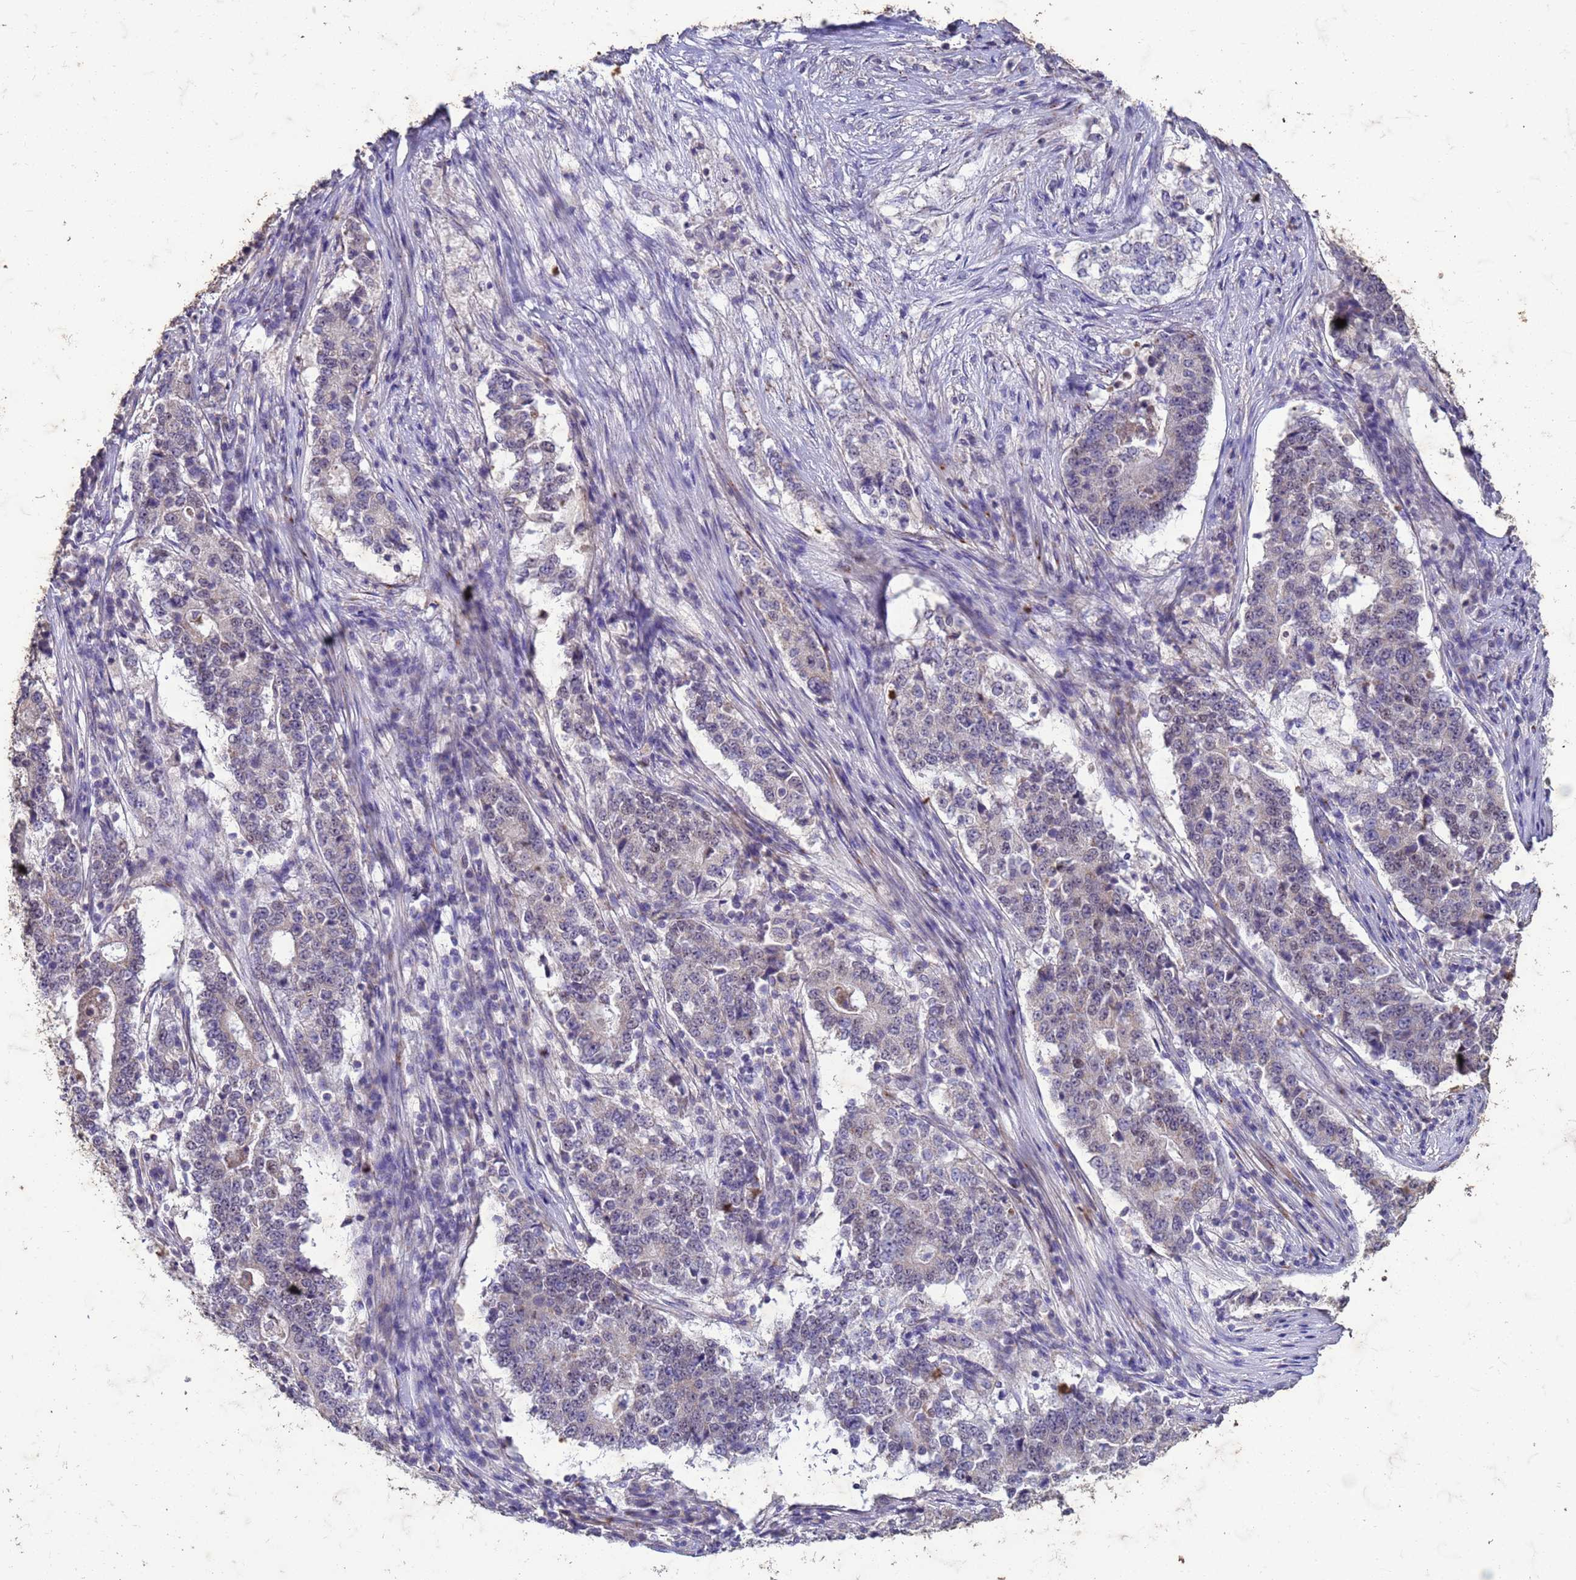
{"staining": {"intensity": "negative", "quantity": "none", "location": "none"}, "tissue": "stomach cancer", "cell_type": "Tumor cells", "image_type": "cancer", "snomed": [{"axis": "morphology", "description": "Adenocarcinoma, NOS"}, {"axis": "topography", "description": "Stomach"}], "caption": "Tumor cells show no significant protein staining in stomach adenocarcinoma.", "gene": "SLC25A15", "patient": {"sex": "male", "age": 59}}